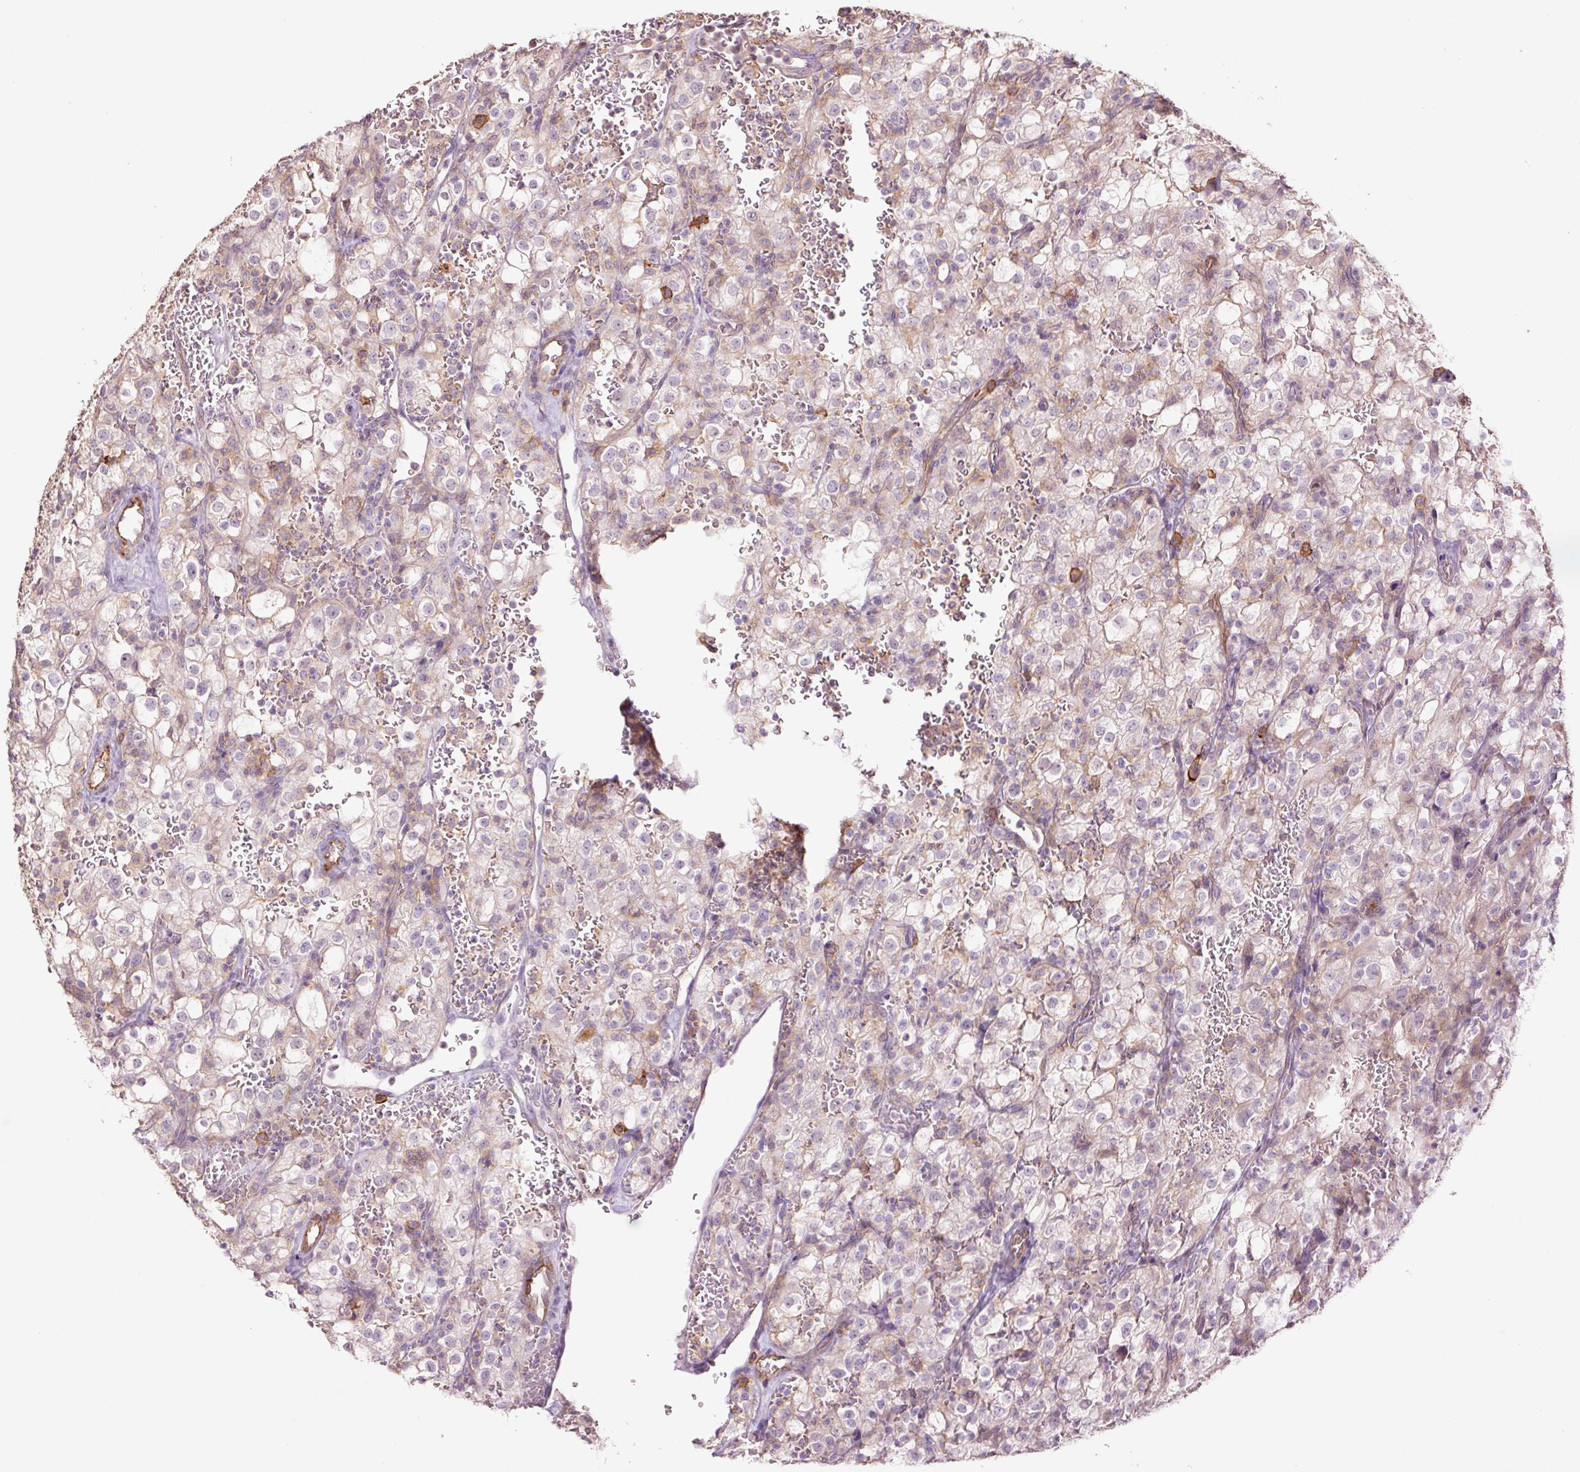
{"staining": {"intensity": "weak", "quantity": "<25%", "location": "cytoplasmic/membranous"}, "tissue": "renal cancer", "cell_type": "Tumor cells", "image_type": "cancer", "snomed": [{"axis": "morphology", "description": "Adenocarcinoma, NOS"}, {"axis": "topography", "description": "Kidney"}], "caption": "Photomicrograph shows no significant protein expression in tumor cells of renal cancer.", "gene": "SLC1A4", "patient": {"sex": "female", "age": 74}}